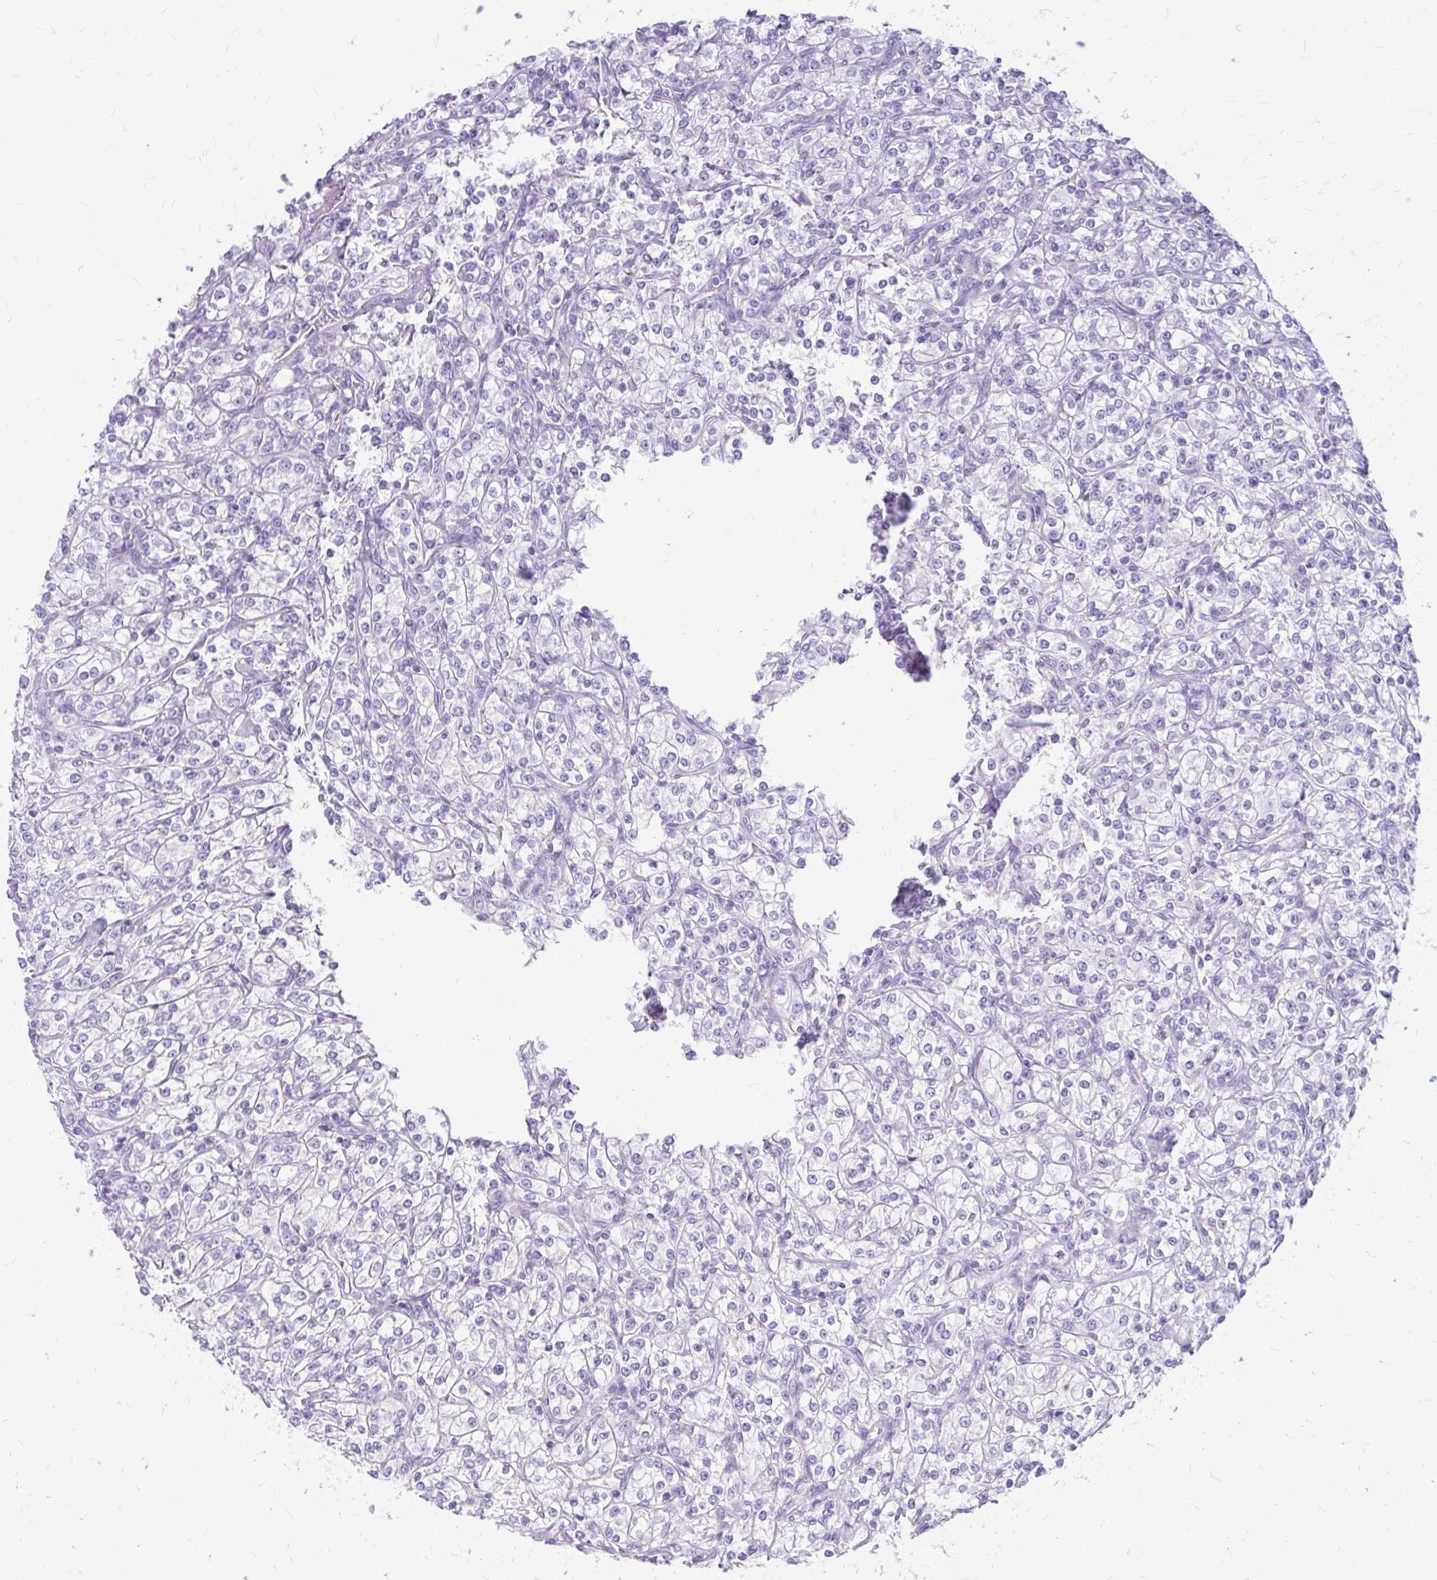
{"staining": {"intensity": "negative", "quantity": "none", "location": "none"}, "tissue": "renal cancer", "cell_type": "Tumor cells", "image_type": "cancer", "snomed": [{"axis": "morphology", "description": "Adenocarcinoma, NOS"}, {"axis": "topography", "description": "Kidney"}], "caption": "A micrograph of human adenocarcinoma (renal) is negative for staining in tumor cells.", "gene": "KLHDC7A", "patient": {"sex": "male", "age": 77}}